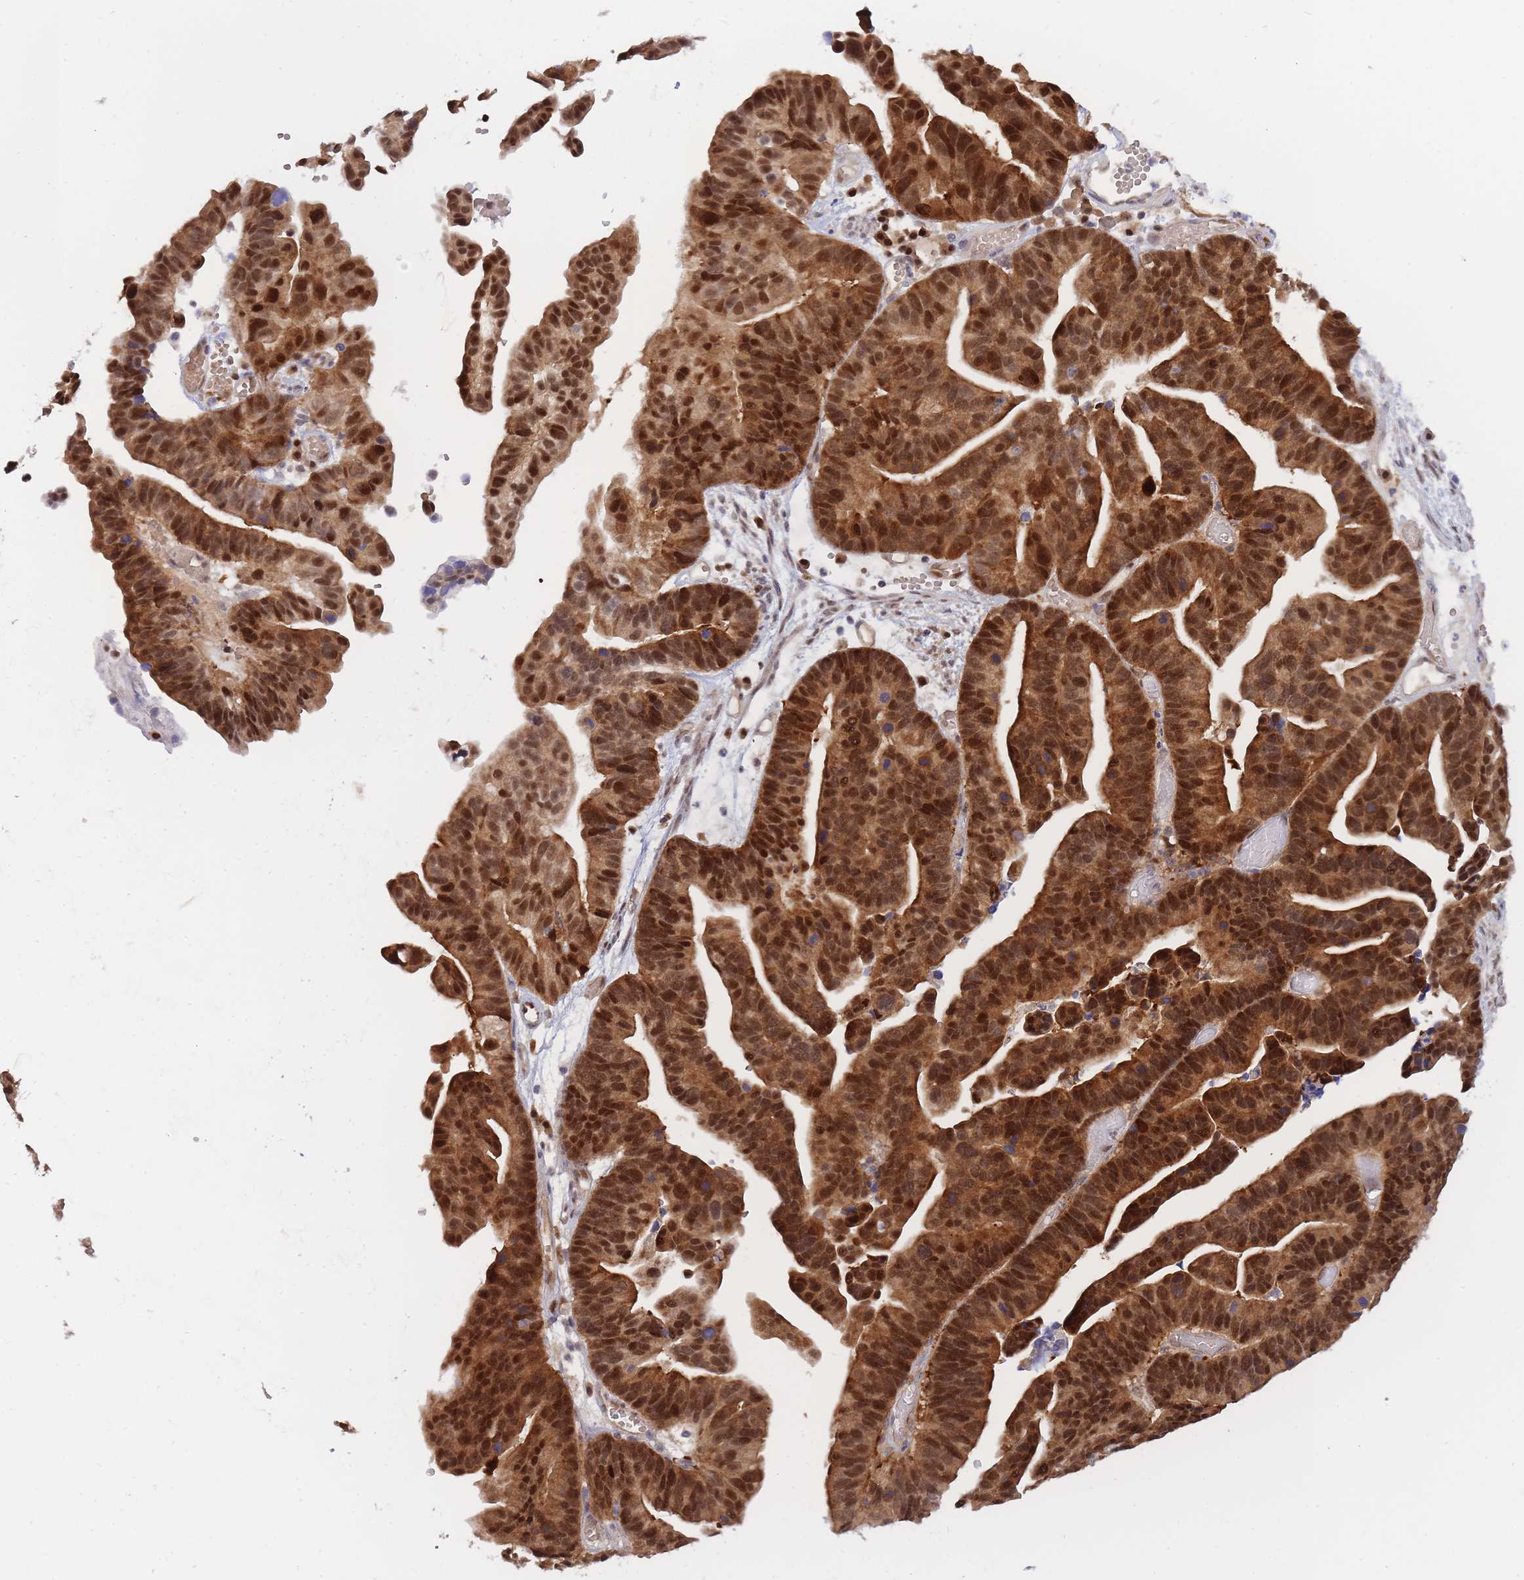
{"staining": {"intensity": "strong", "quantity": ">75%", "location": "cytoplasmic/membranous,nuclear"}, "tissue": "ovarian cancer", "cell_type": "Tumor cells", "image_type": "cancer", "snomed": [{"axis": "morphology", "description": "Cystadenocarcinoma, serous, NOS"}, {"axis": "topography", "description": "Ovary"}], "caption": "Protein analysis of ovarian cancer tissue reveals strong cytoplasmic/membranous and nuclear positivity in approximately >75% of tumor cells. The staining was performed using DAB (3,3'-diaminobenzidine), with brown indicating positive protein expression. Nuclei are stained blue with hematoxylin.", "gene": "NSFL1C", "patient": {"sex": "female", "age": 56}}